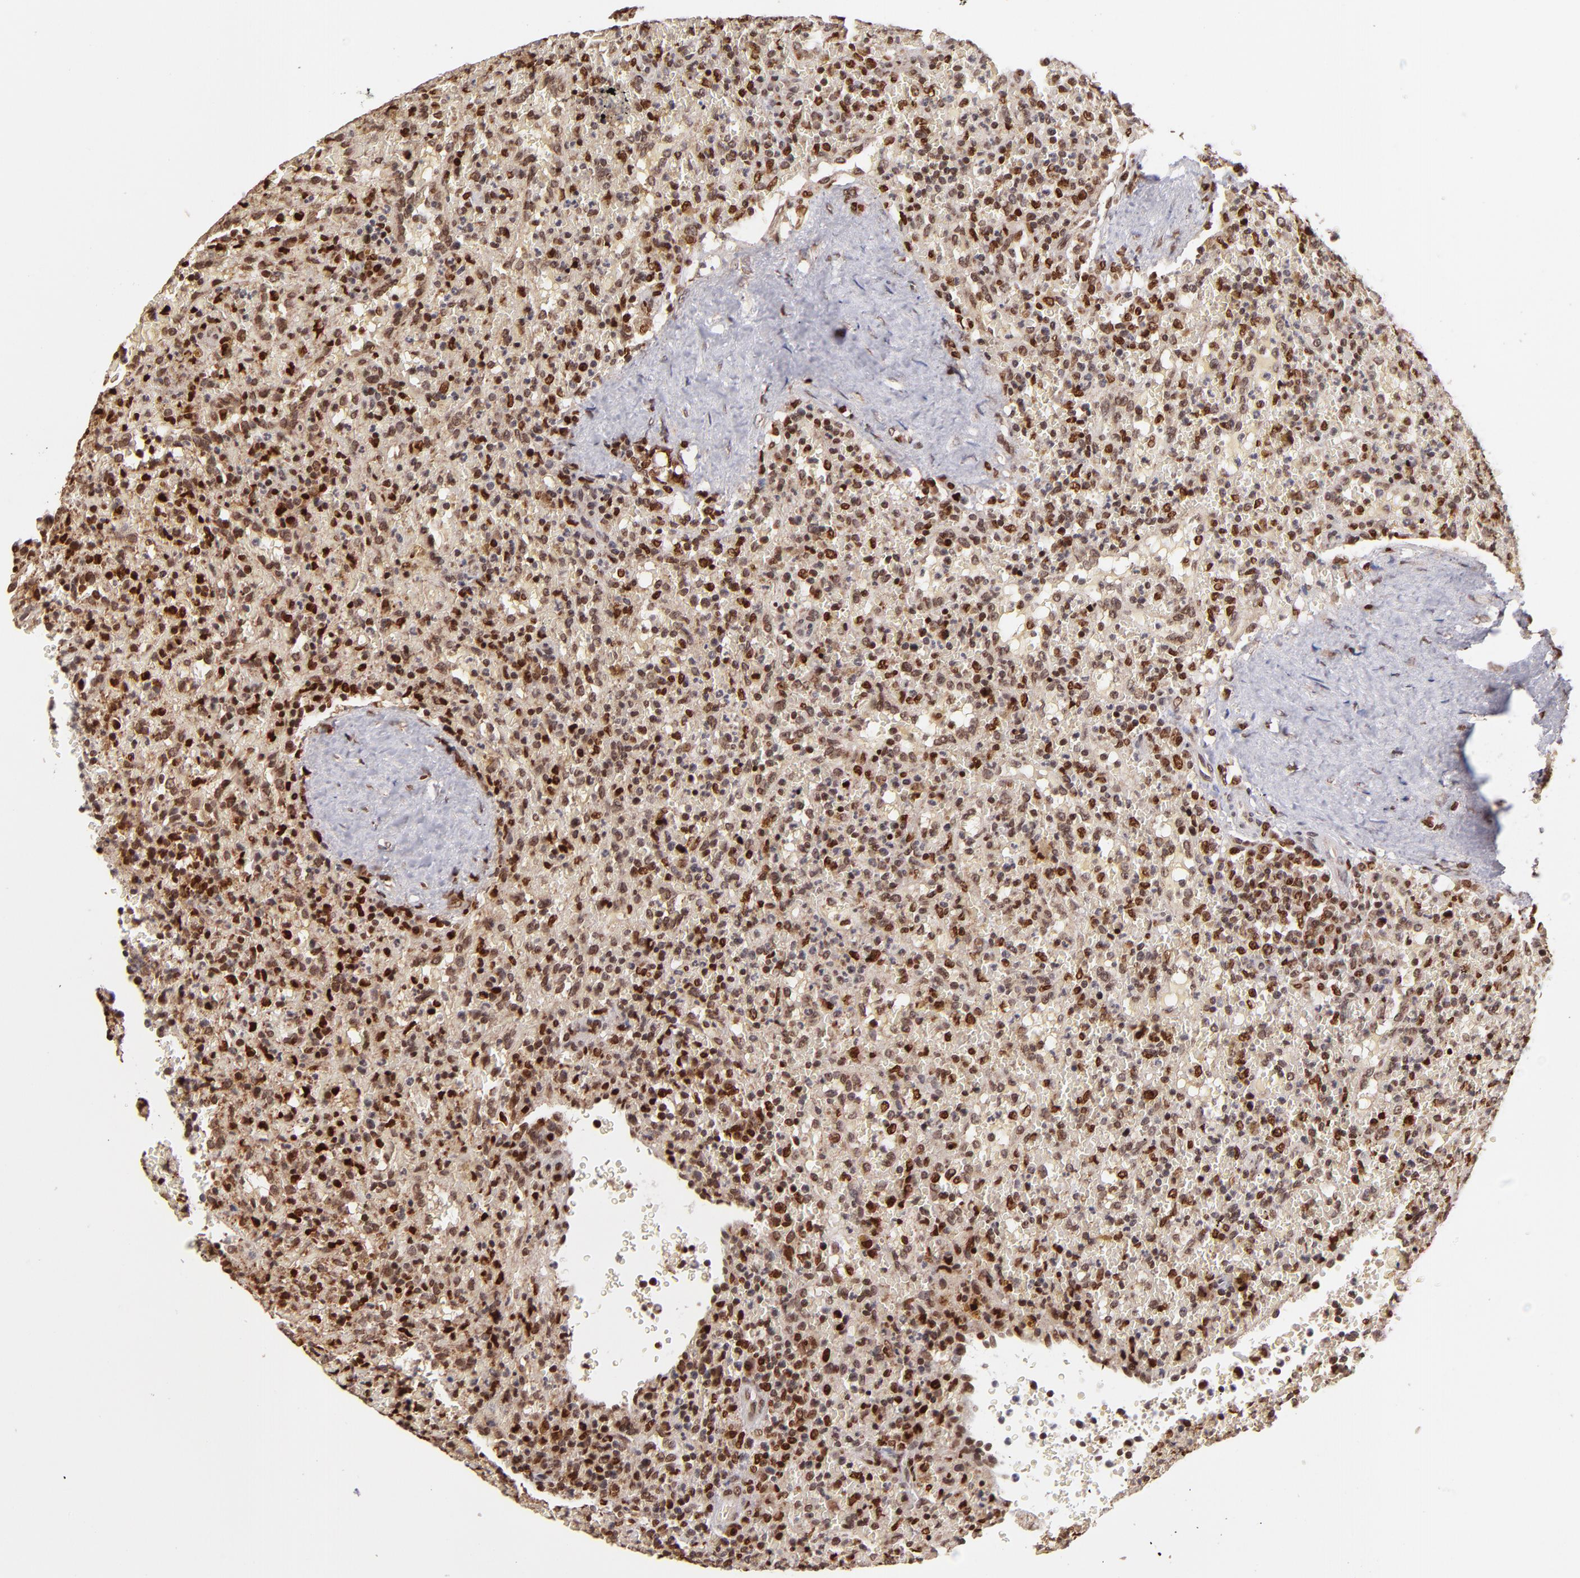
{"staining": {"intensity": "moderate", "quantity": "25%-75%", "location": "nuclear"}, "tissue": "lymphoma", "cell_type": "Tumor cells", "image_type": "cancer", "snomed": [{"axis": "morphology", "description": "Malignant lymphoma, non-Hodgkin's type, High grade"}, {"axis": "topography", "description": "Spleen"}, {"axis": "topography", "description": "Lymph node"}], "caption": "About 25%-75% of tumor cells in human high-grade malignant lymphoma, non-Hodgkin's type demonstrate moderate nuclear protein expression as visualized by brown immunohistochemical staining.", "gene": "TOP1MT", "patient": {"sex": "female", "age": 70}}